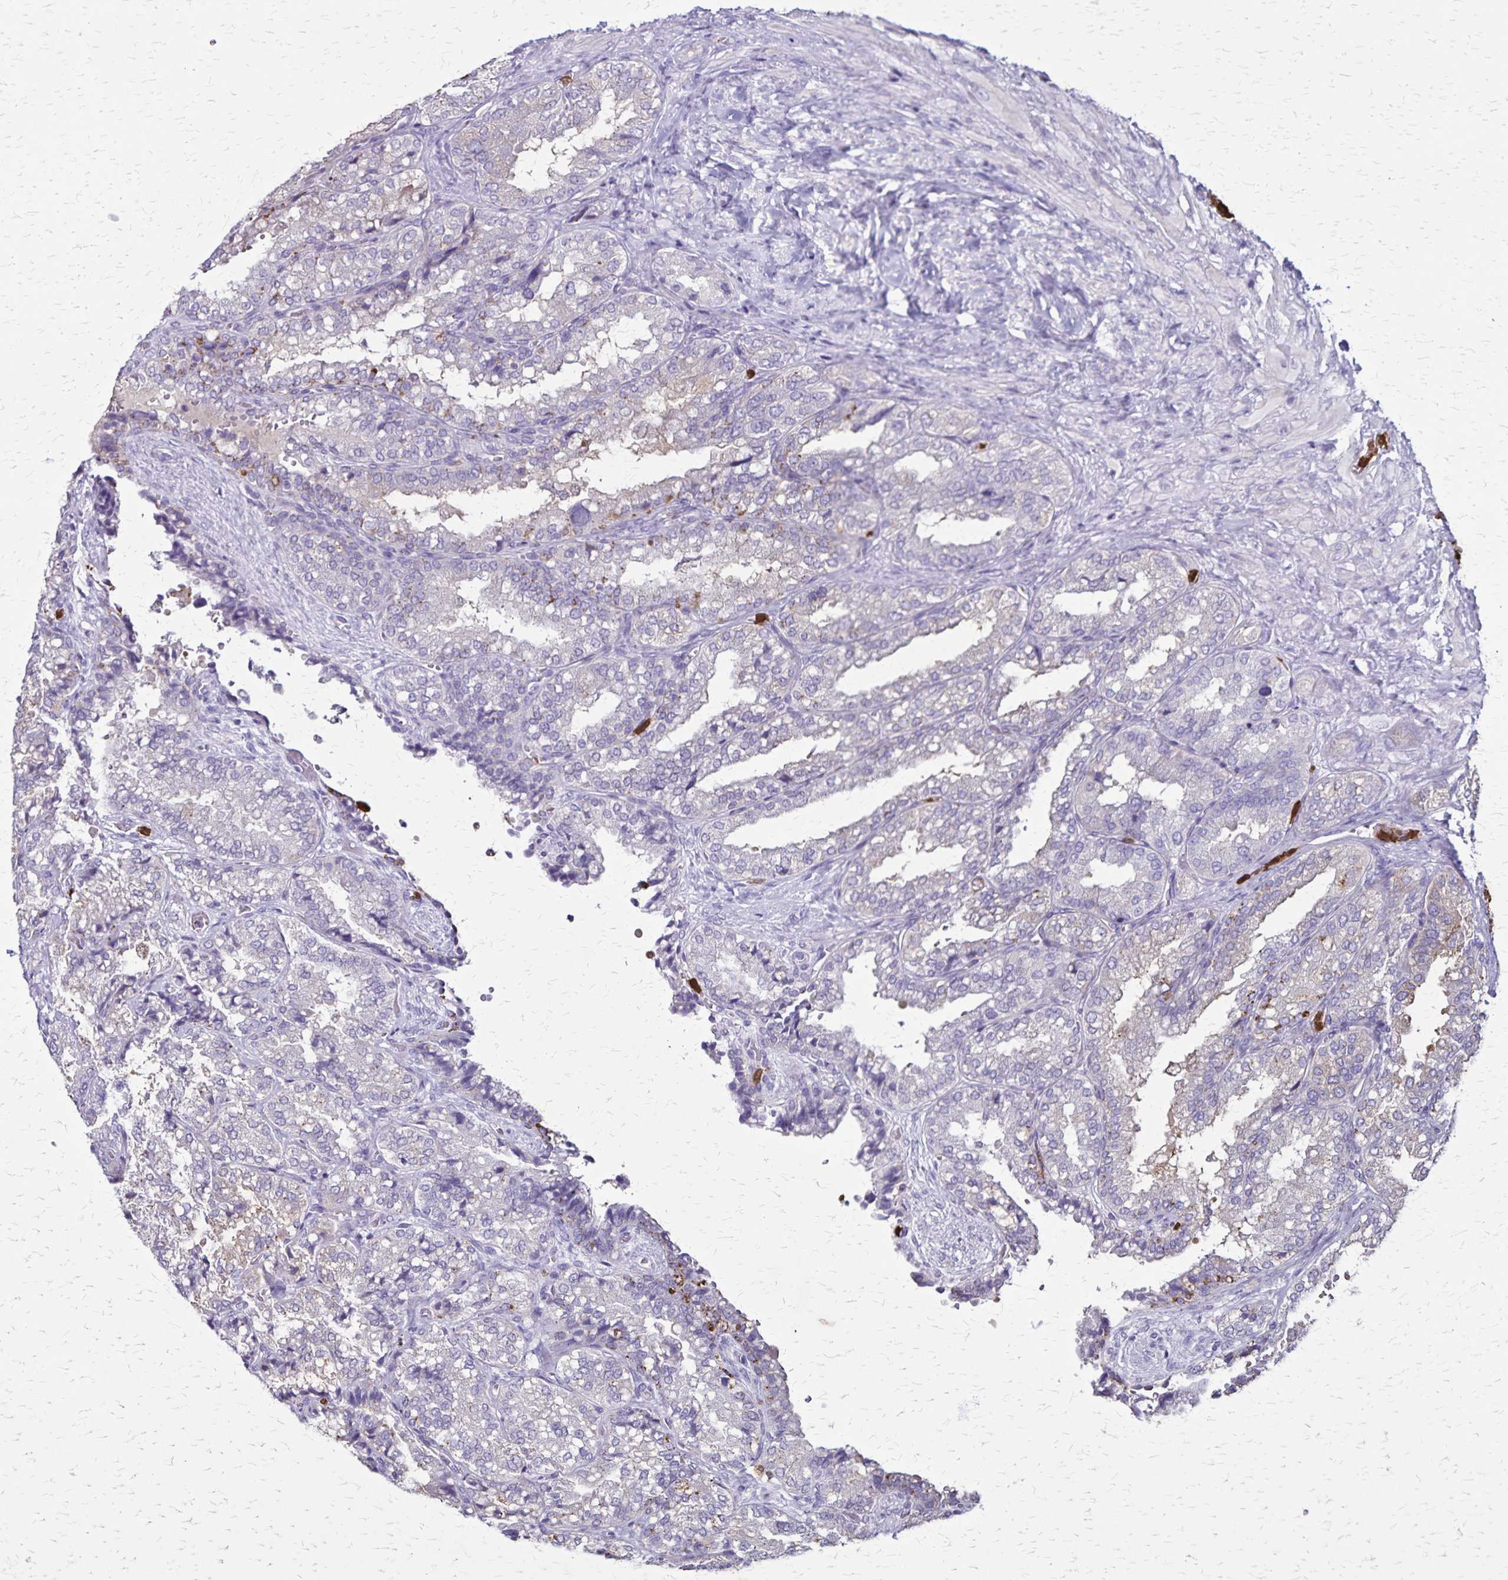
{"staining": {"intensity": "weak", "quantity": "<25%", "location": "cytoplasmic/membranous"}, "tissue": "seminal vesicle", "cell_type": "Glandular cells", "image_type": "normal", "snomed": [{"axis": "morphology", "description": "Normal tissue, NOS"}, {"axis": "topography", "description": "Seminal veicle"}], "caption": "Seminal vesicle stained for a protein using immunohistochemistry (IHC) displays no expression glandular cells.", "gene": "ULBP3", "patient": {"sex": "male", "age": 57}}